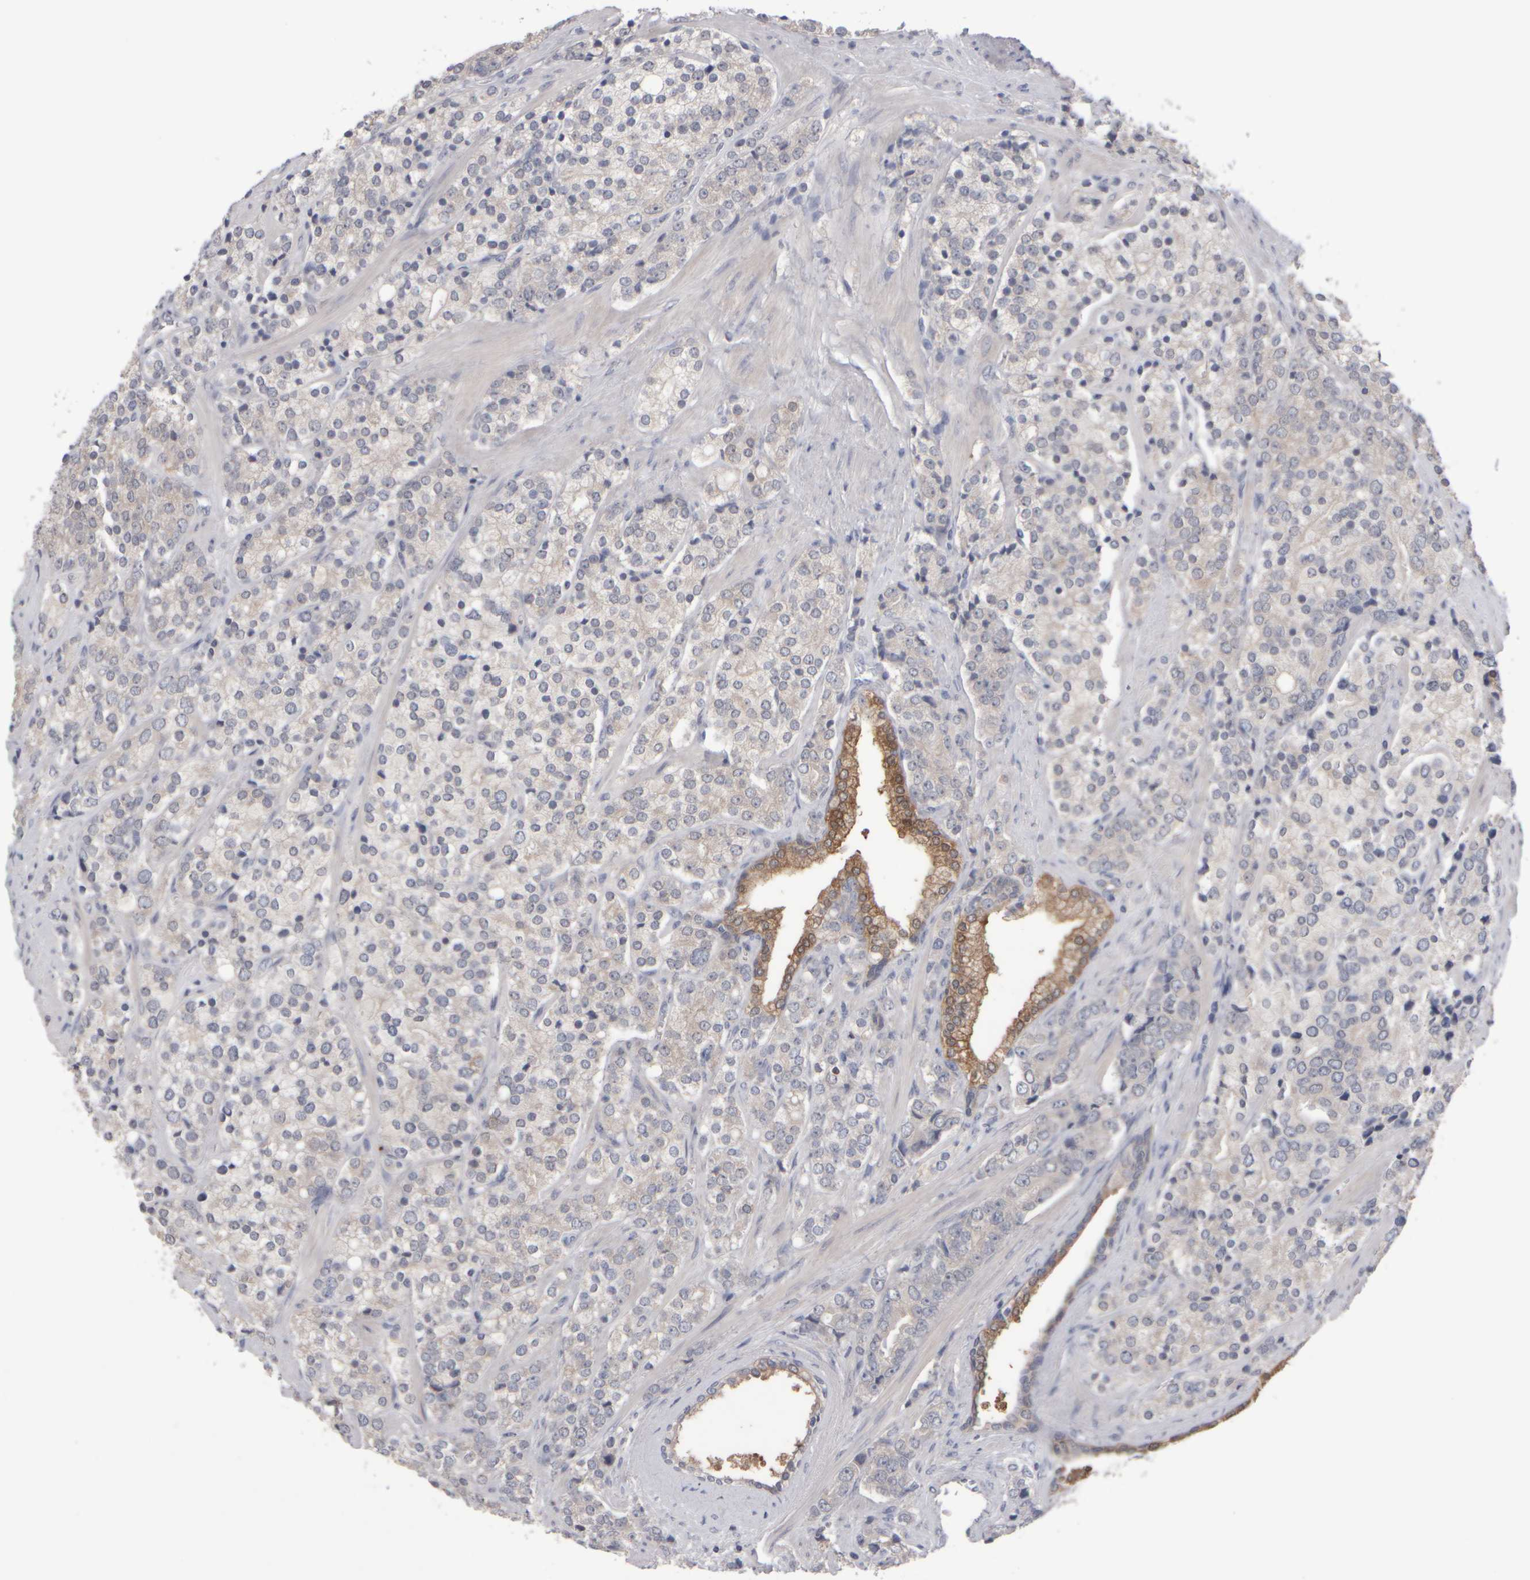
{"staining": {"intensity": "negative", "quantity": "none", "location": "none"}, "tissue": "prostate cancer", "cell_type": "Tumor cells", "image_type": "cancer", "snomed": [{"axis": "morphology", "description": "Adenocarcinoma, High grade"}, {"axis": "topography", "description": "Prostate"}], "caption": "This is an immunohistochemistry (IHC) image of prostate cancer. There is no positivity in tumor cells.", "gene": "EPHX2", "patient": {"sex": "male", "age": 71}}